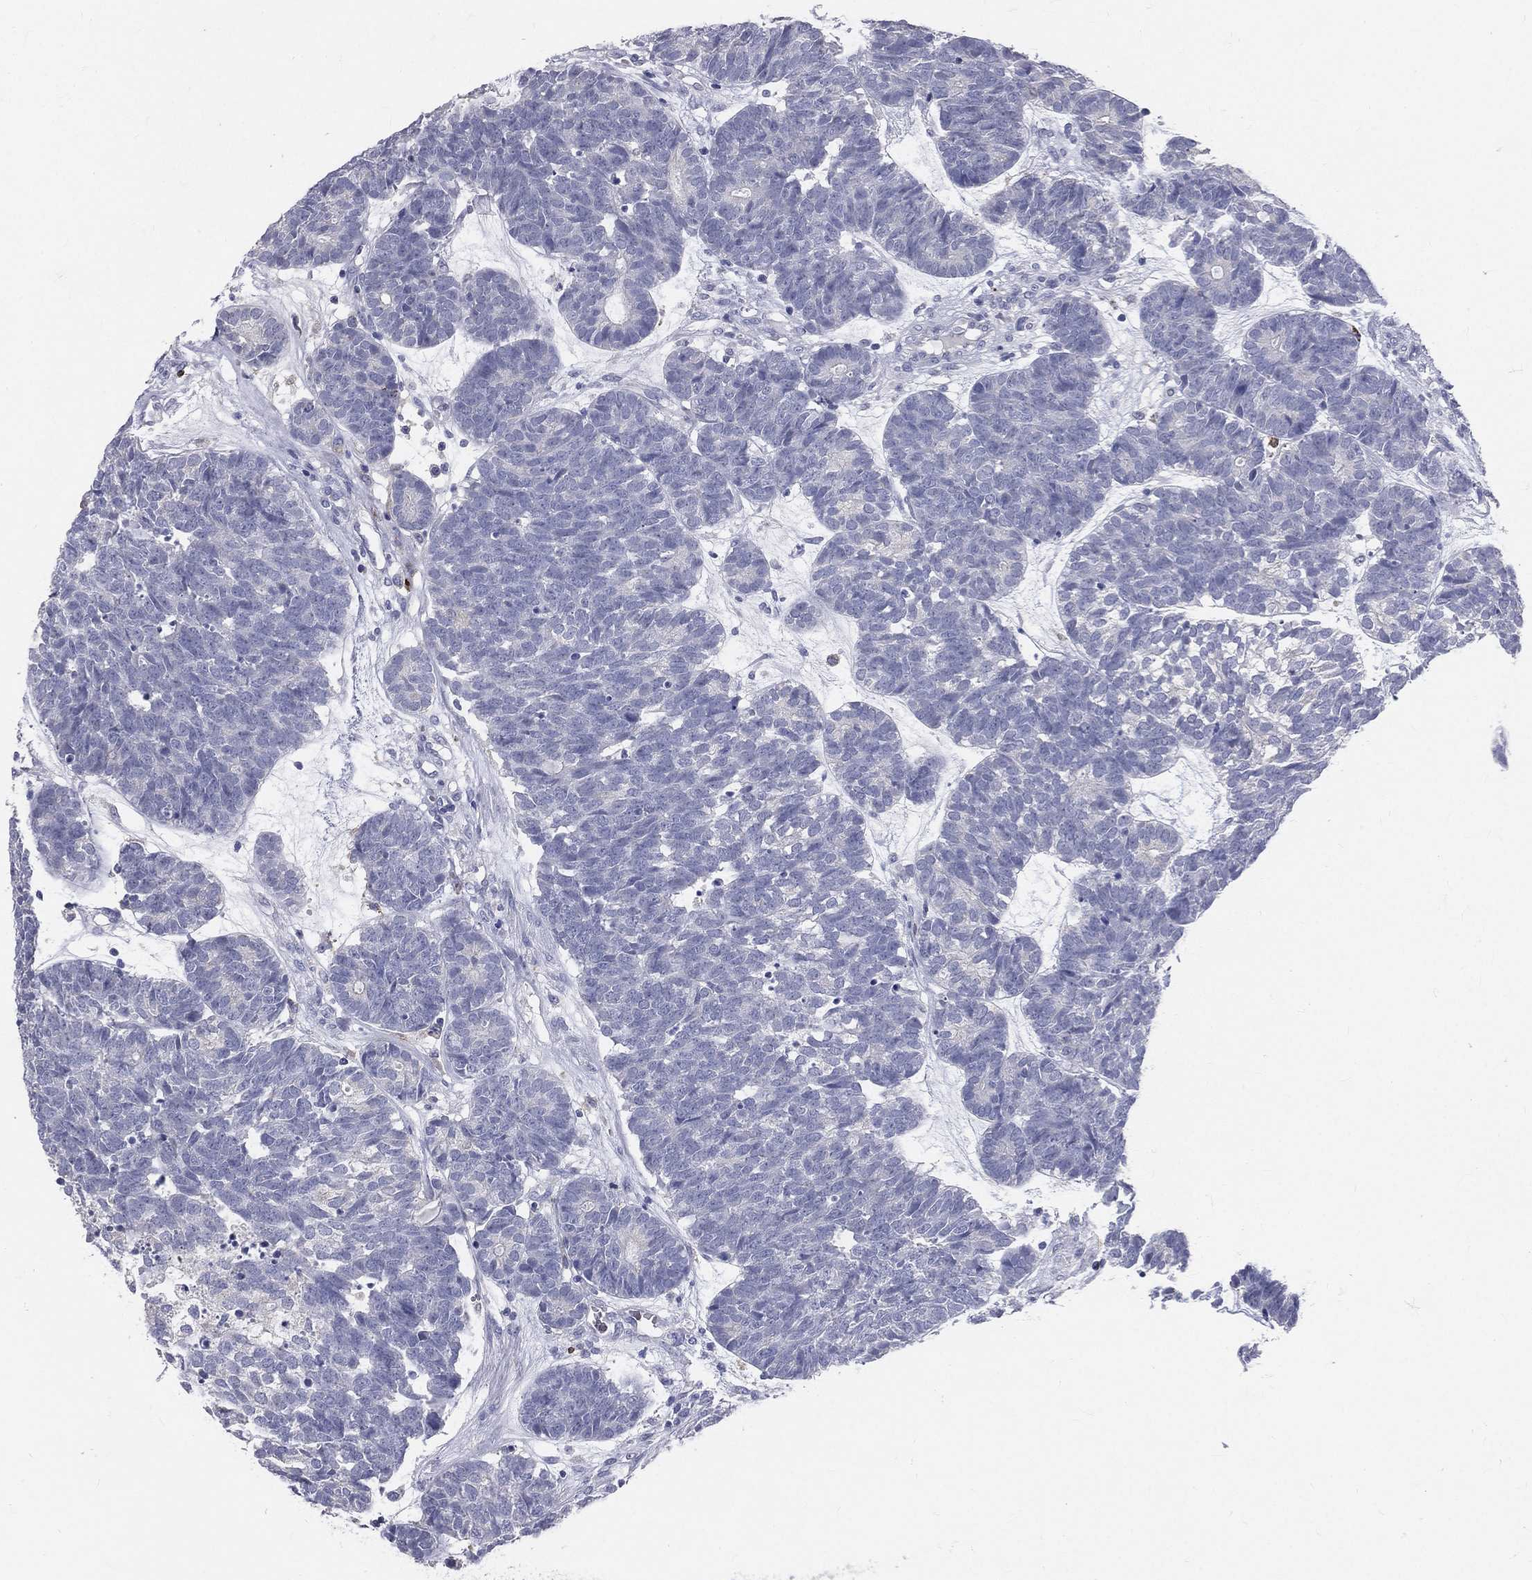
{"staining": {"intensity": "negative", "quantity": "none", "location": "none"}, "tissue": "head and neck cancer", "cell_type": "Tumor cells", "image_type": "cancer", "snomed": [{"axis": "morphology", "description": "Adenocarcinoma, NOS"}, {"axis": "topography", "description": "Head-Neck"}], "caption": "Photomicrograph shows no protein expression in tumor cells of head and neck cancer tissue. (Stains: DAB immunohistochemistry (IHC) with hematoxylin counter stain, Microscopy: brightfield microscopy at high magnification).", "gene": "CTSW", "patient": {"sex": "female", "age": 81}}